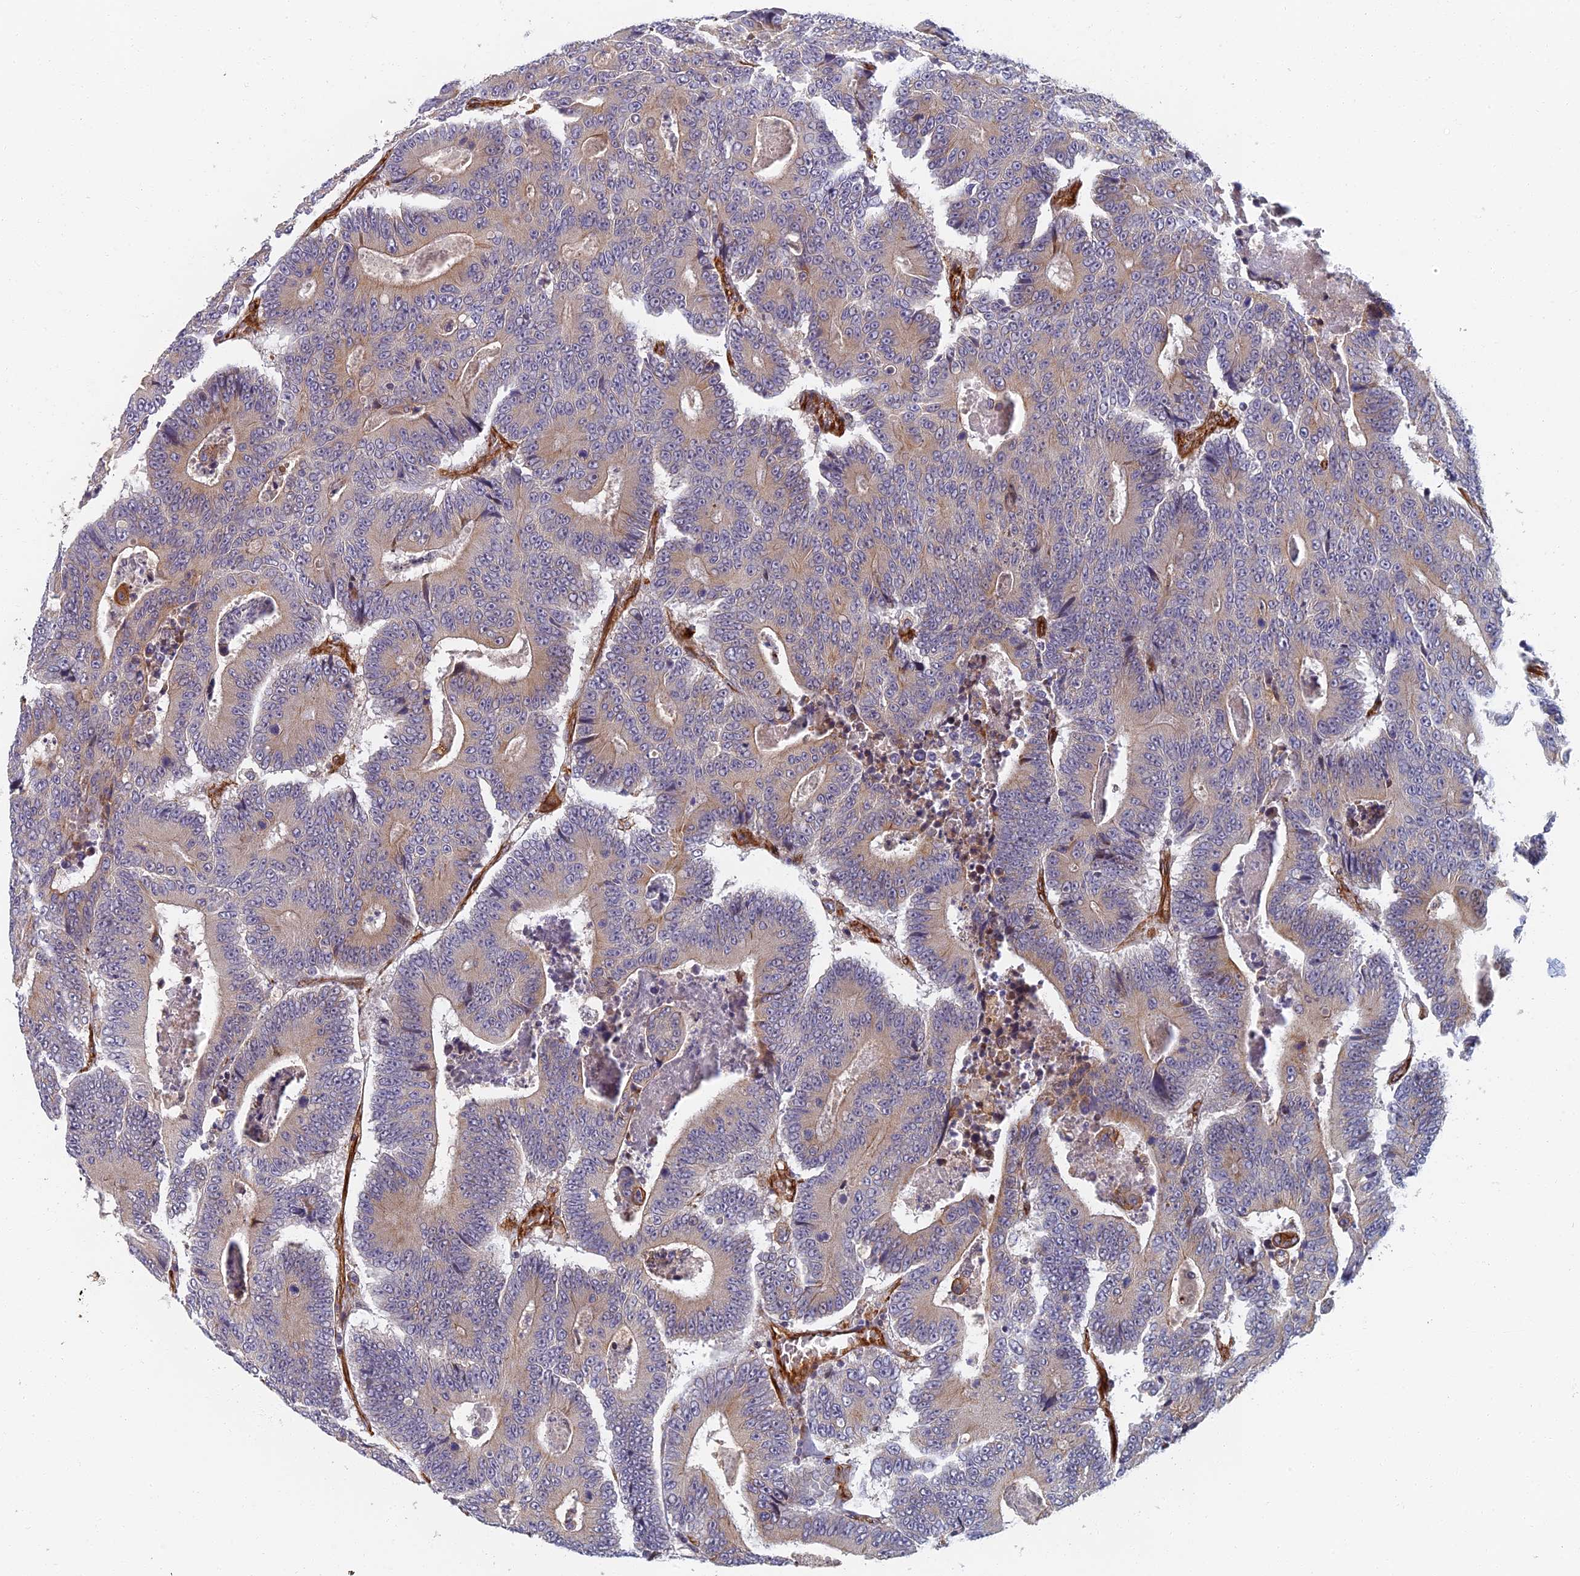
{"staining": {"intensity": "weak", "quantity": "<25%", "location": "cytoplasmic/membranous"}, "tissue": "colorectal cancer", "cell_type": "Tumor cells", "image_type": "cancer", "snomed": [{"axis": "morphology", "description": "Adenocarcinoma, NOS"}, {"axis": "topography", "description": "Colon"}], "caption": "The image shows no staining of tumor cells in colorectal adenocarcinoma.", "gene": "ABCB10", "patient": {"sex": "male", "age": 83}}